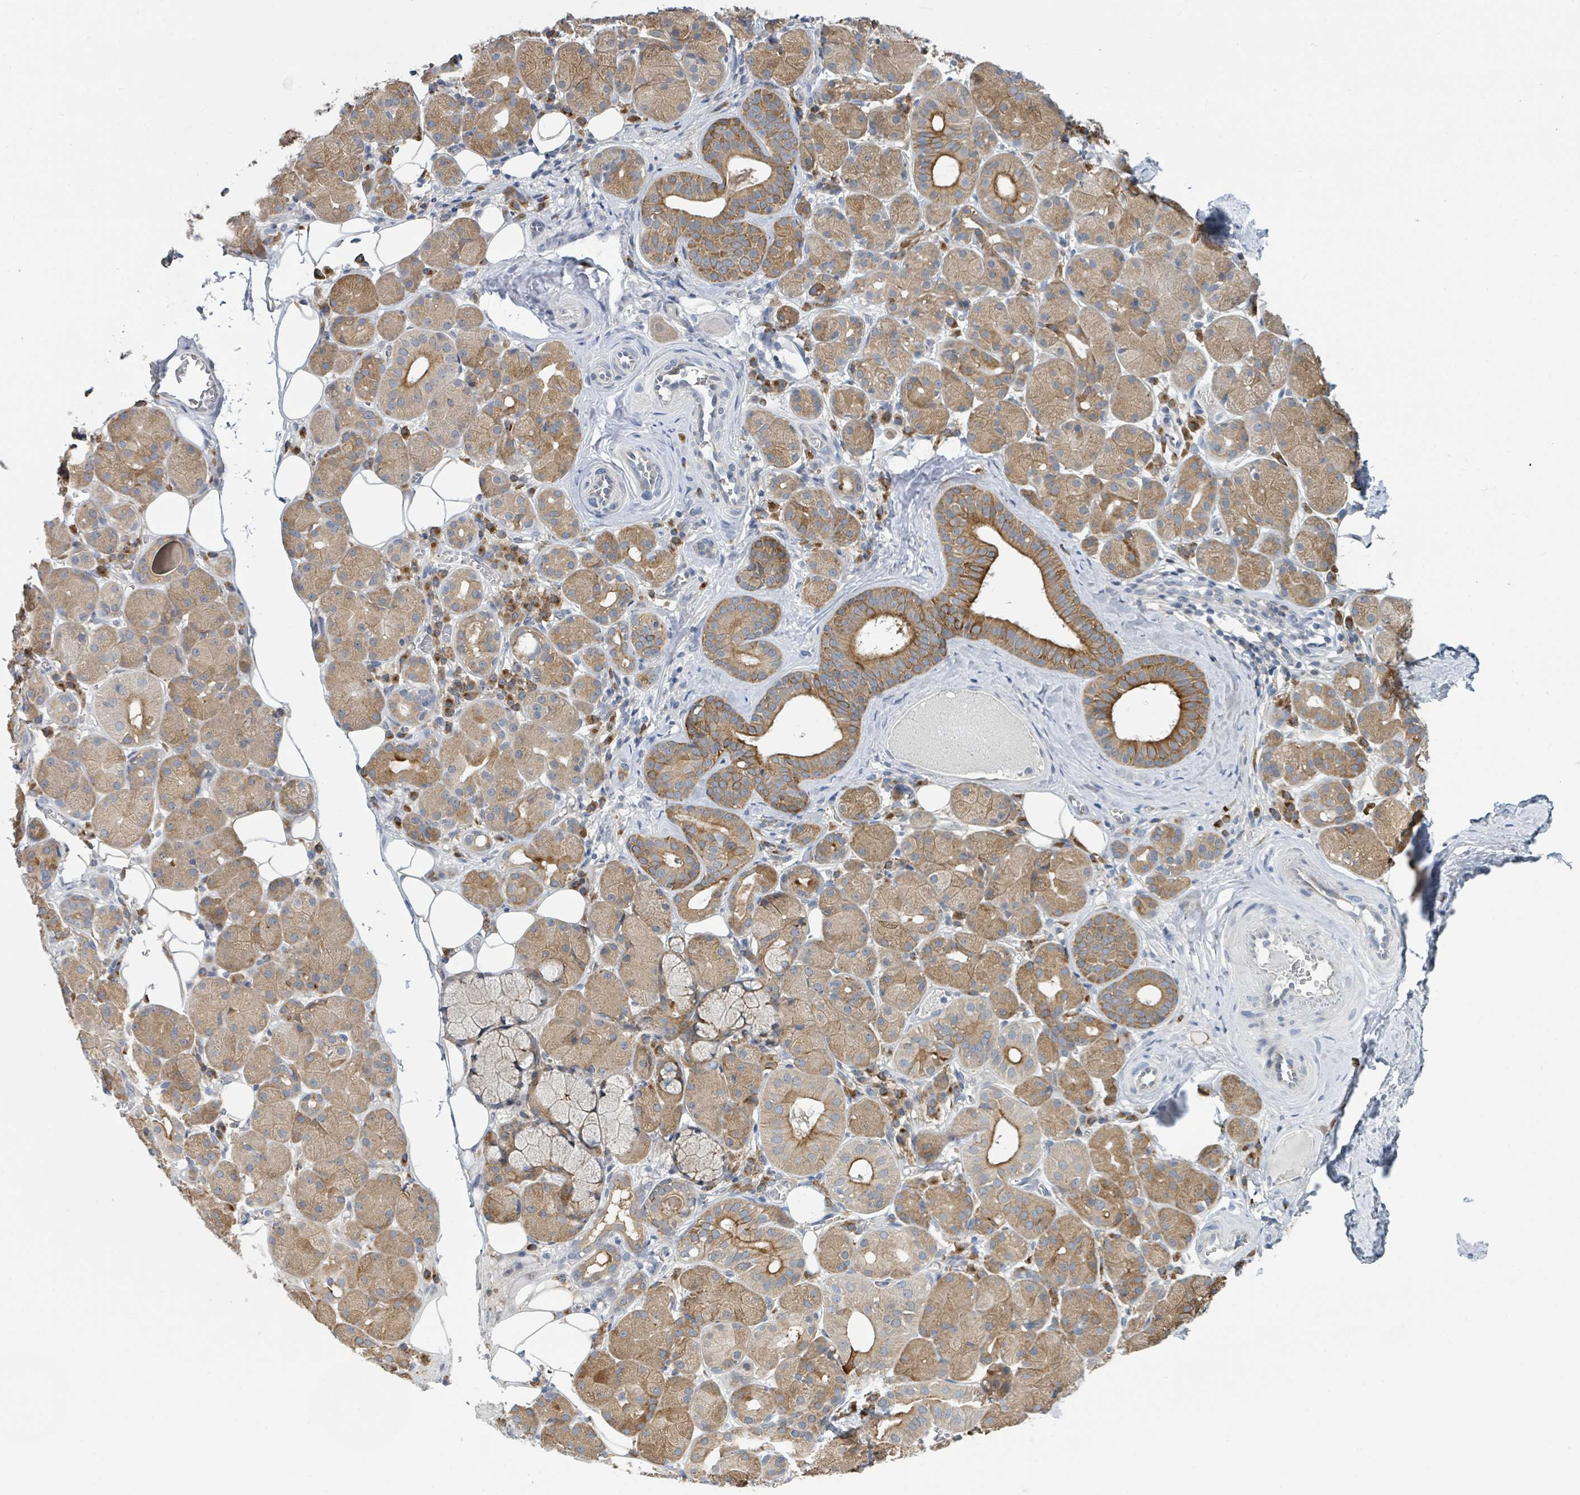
{"staining": {"intensity": "moderate", "quantity": ">75%", "location": "cytoplasmic/membranous"}, "tissue": "salivary gland", "cell_type": "Glandular cells", "image_type": "normal", "snomed": [{"axis": "morphology", "description": "Squamous cell carcinoma, NOS"}, {"axis": "topography", "description": "Skin"}, {"axis": "topography", "description": "Head-Neck"}], "caption": "Salivary gland stained for a protein shows moderate cytoplasmic/membranous positivity in glandular cells. The protein is stained brown, and the nuclei are stained in blue (DAB IHC with brightfield microscopy, high magnification).", "gene": "ANKRD55", "patient": {"sex": "male", "age": 80}}